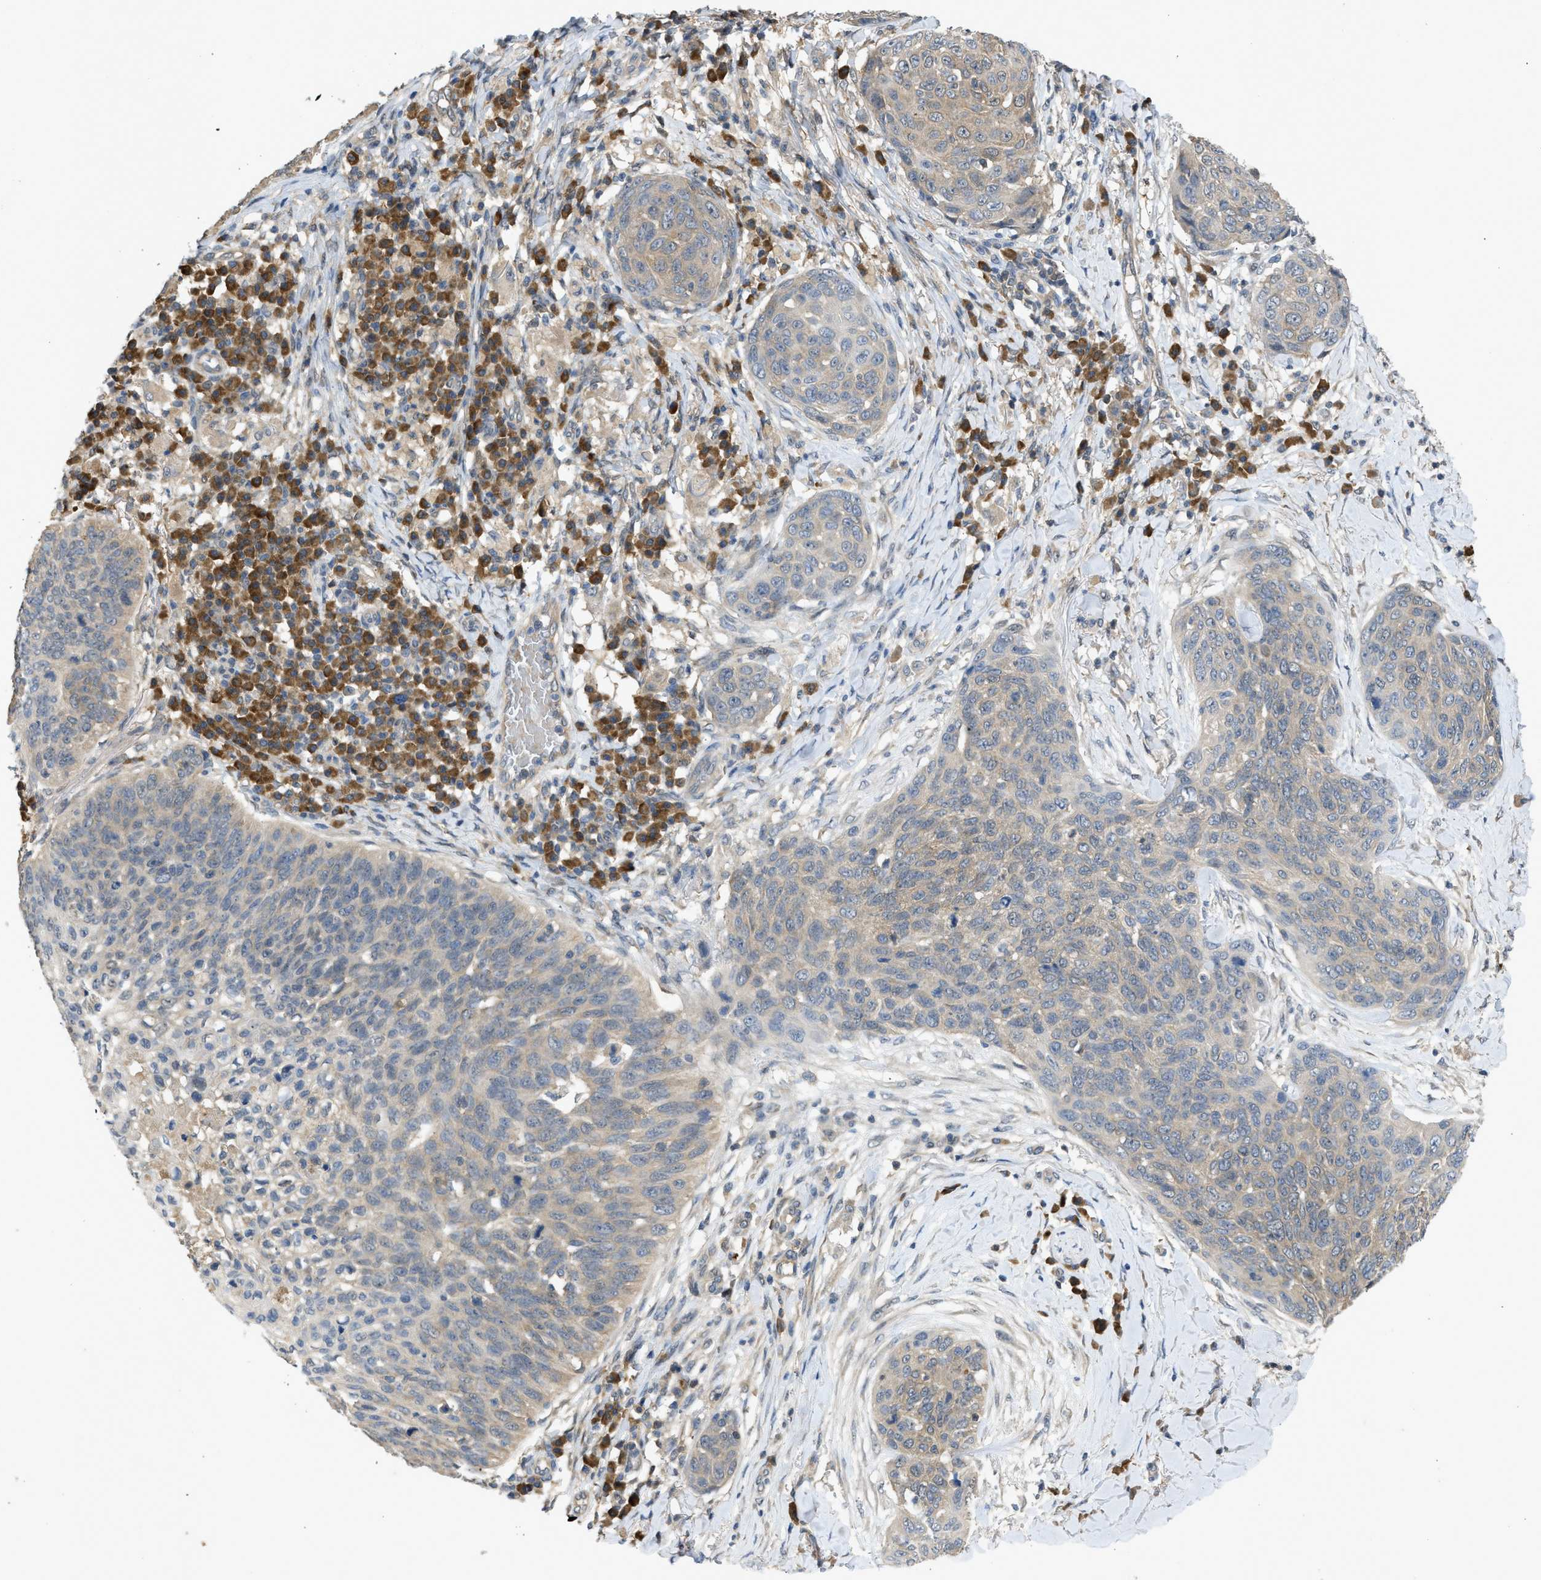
{"staining": {"intensity": "weak", "quantity": "25%-75%", "location": "cytoplasmic/membranous"}, "tissue": "skin cancer", "cell_type": "Tumor cells", "image_type": "cancer", "snomed": [{"axis": "morphology", "description": "Squamous cell carcinoma in situ, NOS"}, {"axis": "morphology", "description": "Squamous cell carcinoma, NOS"}, {"axis": "topography", "description": "Skin"}], "caption": "An image of human skin squamous cell carcinoma in situ stained for a protein demonstrates weak cytoplasmic/membranous brown staining in tumor cells. Immunohistochemistry (ihc) stains the protein of interest in brown and the nuclei are stained blue.", "gene": "MAPK7", "patient": {"sex": "male", "age": 93}}